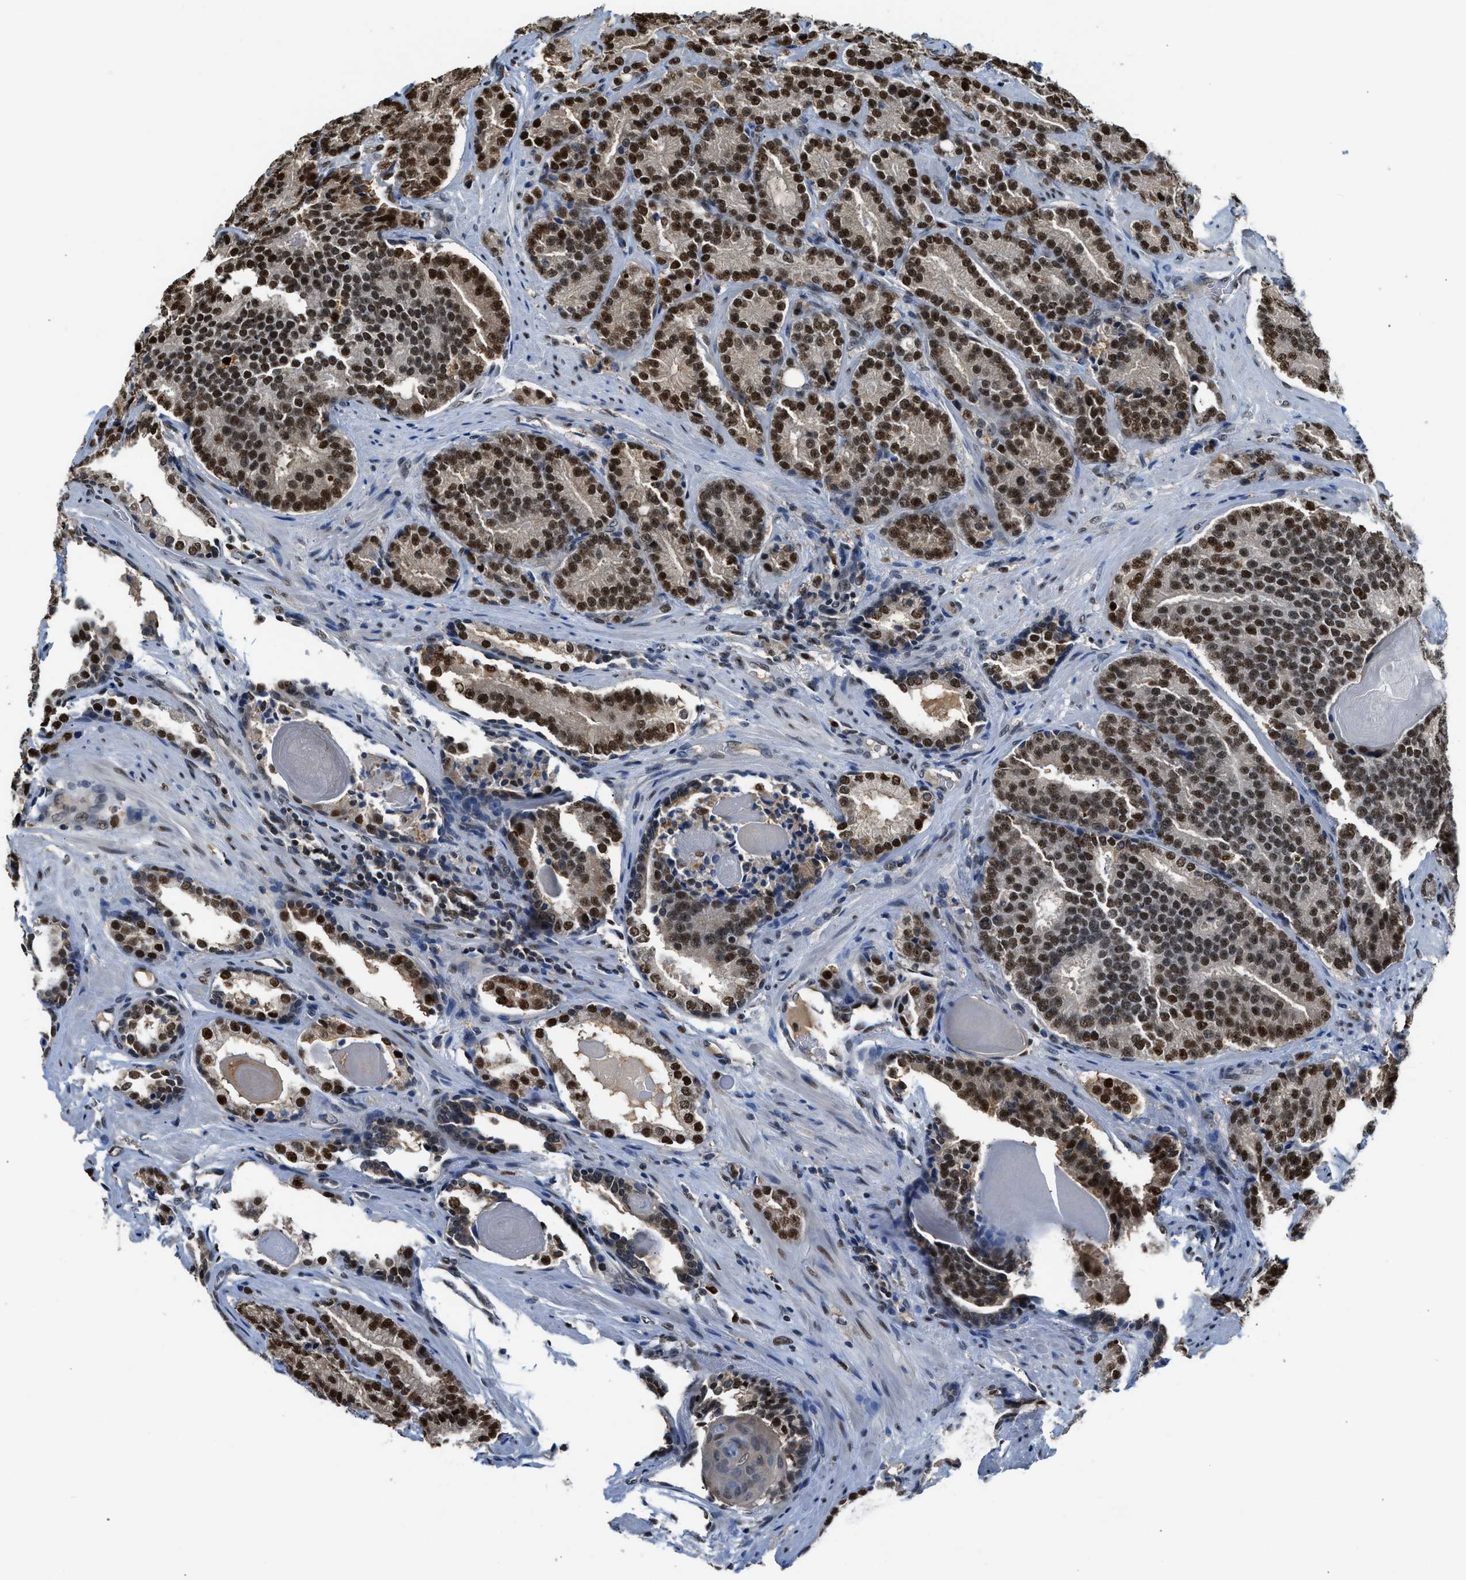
{"staining": {"intensity": "strong", "quantity": ">75%", "location": "nuclear"}, "tissue": "prostate cancer", "cell_type": "Tumor cells", "image_type": "cancer", "snomed": [{"axis": "morphology", "description": "Adenocarcinoma, High grade"}, {"axis": "topography", "description": "Prostate"}], "caption": "Immunohistochemistry (IHC) (DAB) staining of human prostate cancer shows strong nuclear protein expression in about >75% of tumor cells.", "gene": "ALX1", "patient": {"sex": "male", "age": 61}}